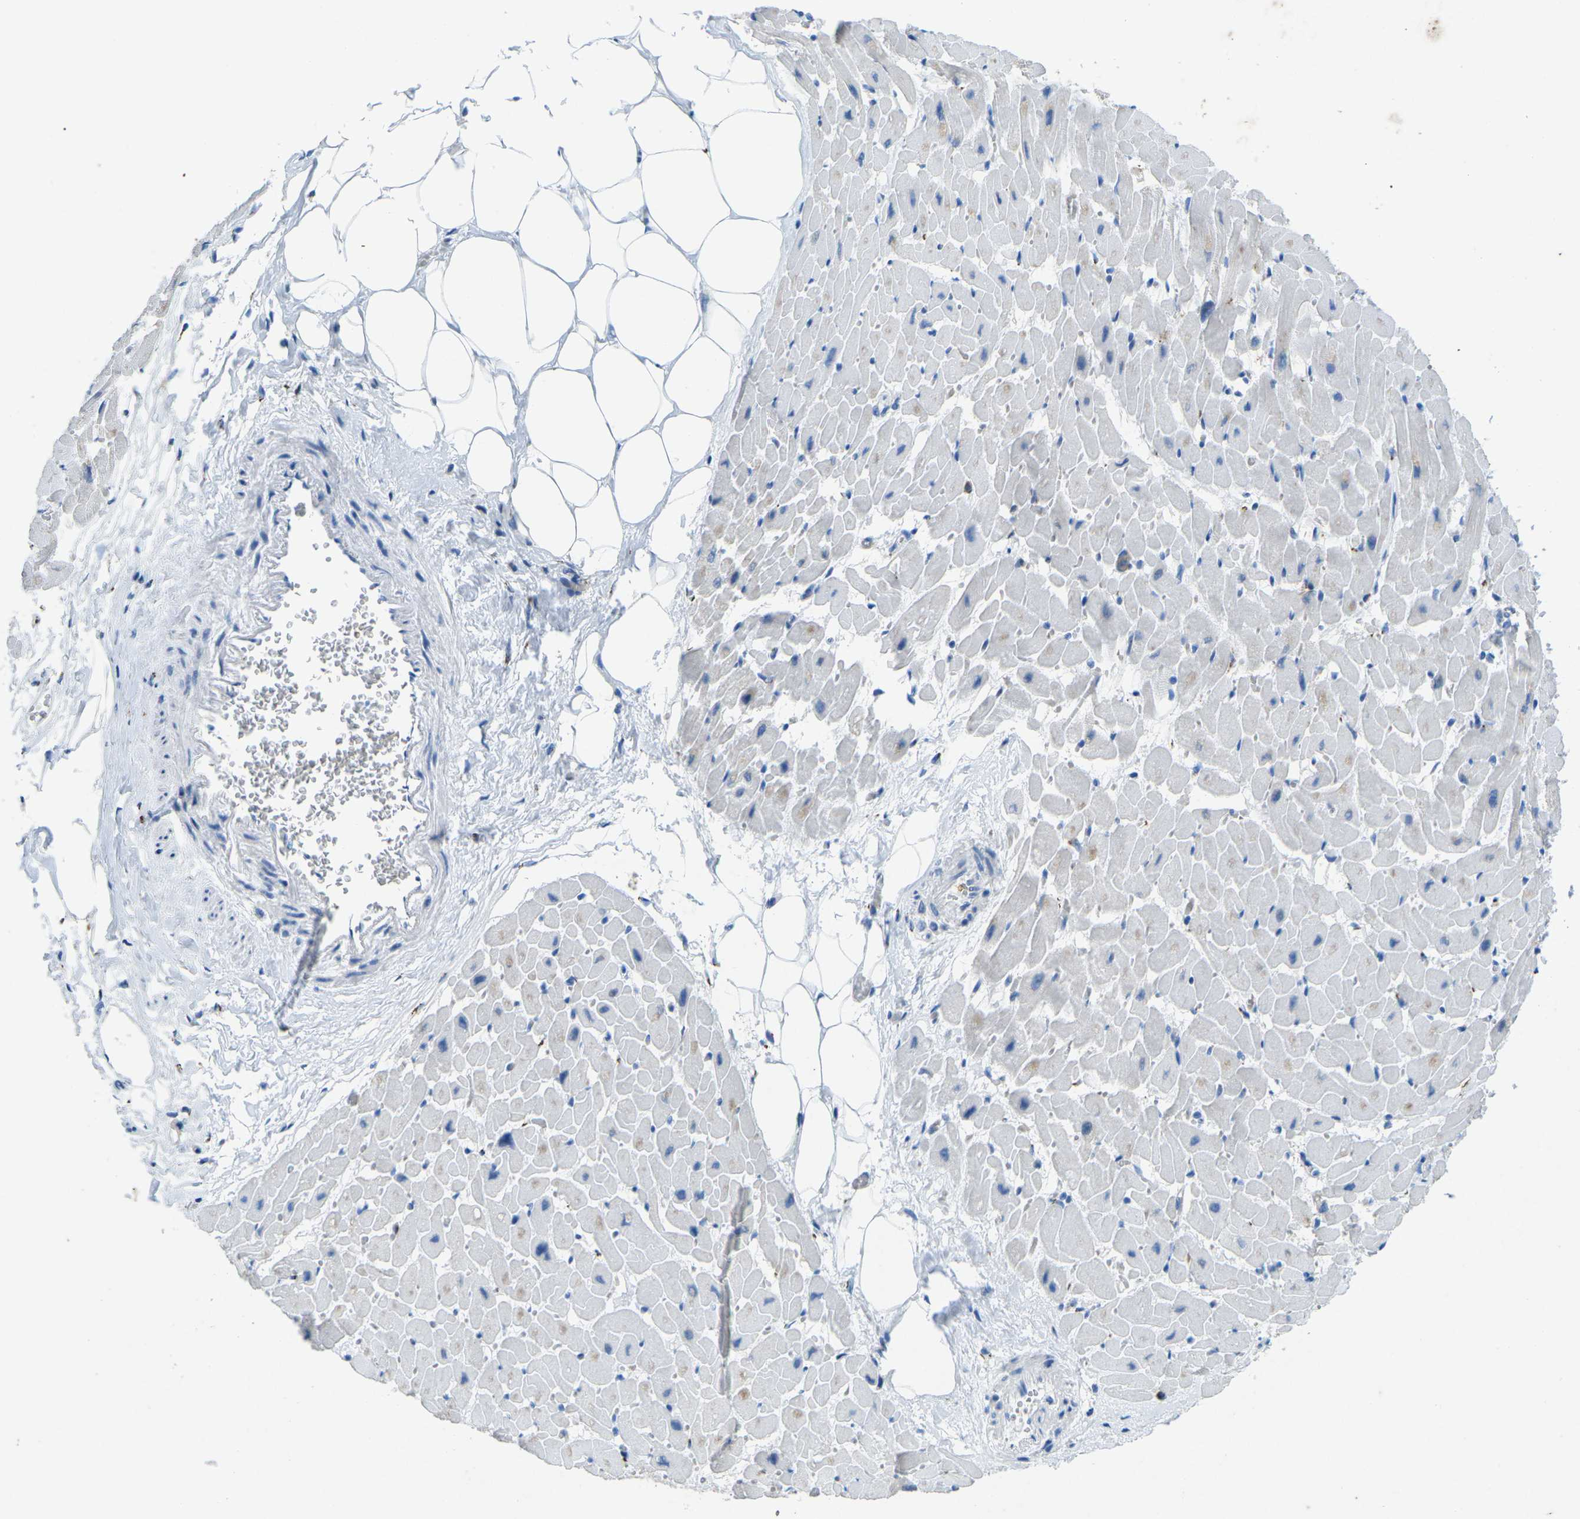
{"staining": {"intensity": "weak", "quantity": "<25%", "location": "cytoplasmic/membranous"}, "tissue": "heart muscle", "cell_type": "Cardiomyocytes", "image_type": "normal", "snomed": [{"axis": "morphology", "description": "Normal tissue, NOS"}, {"axis": "topography", "description": "Heart"}], "caption": "Immunohistochemistry of unremarkable human heart muscle demonstrates no positivity in cardiomyocytes.", "gene": "CTAGE1", "patient": {"sex": "female", "age": 19}}